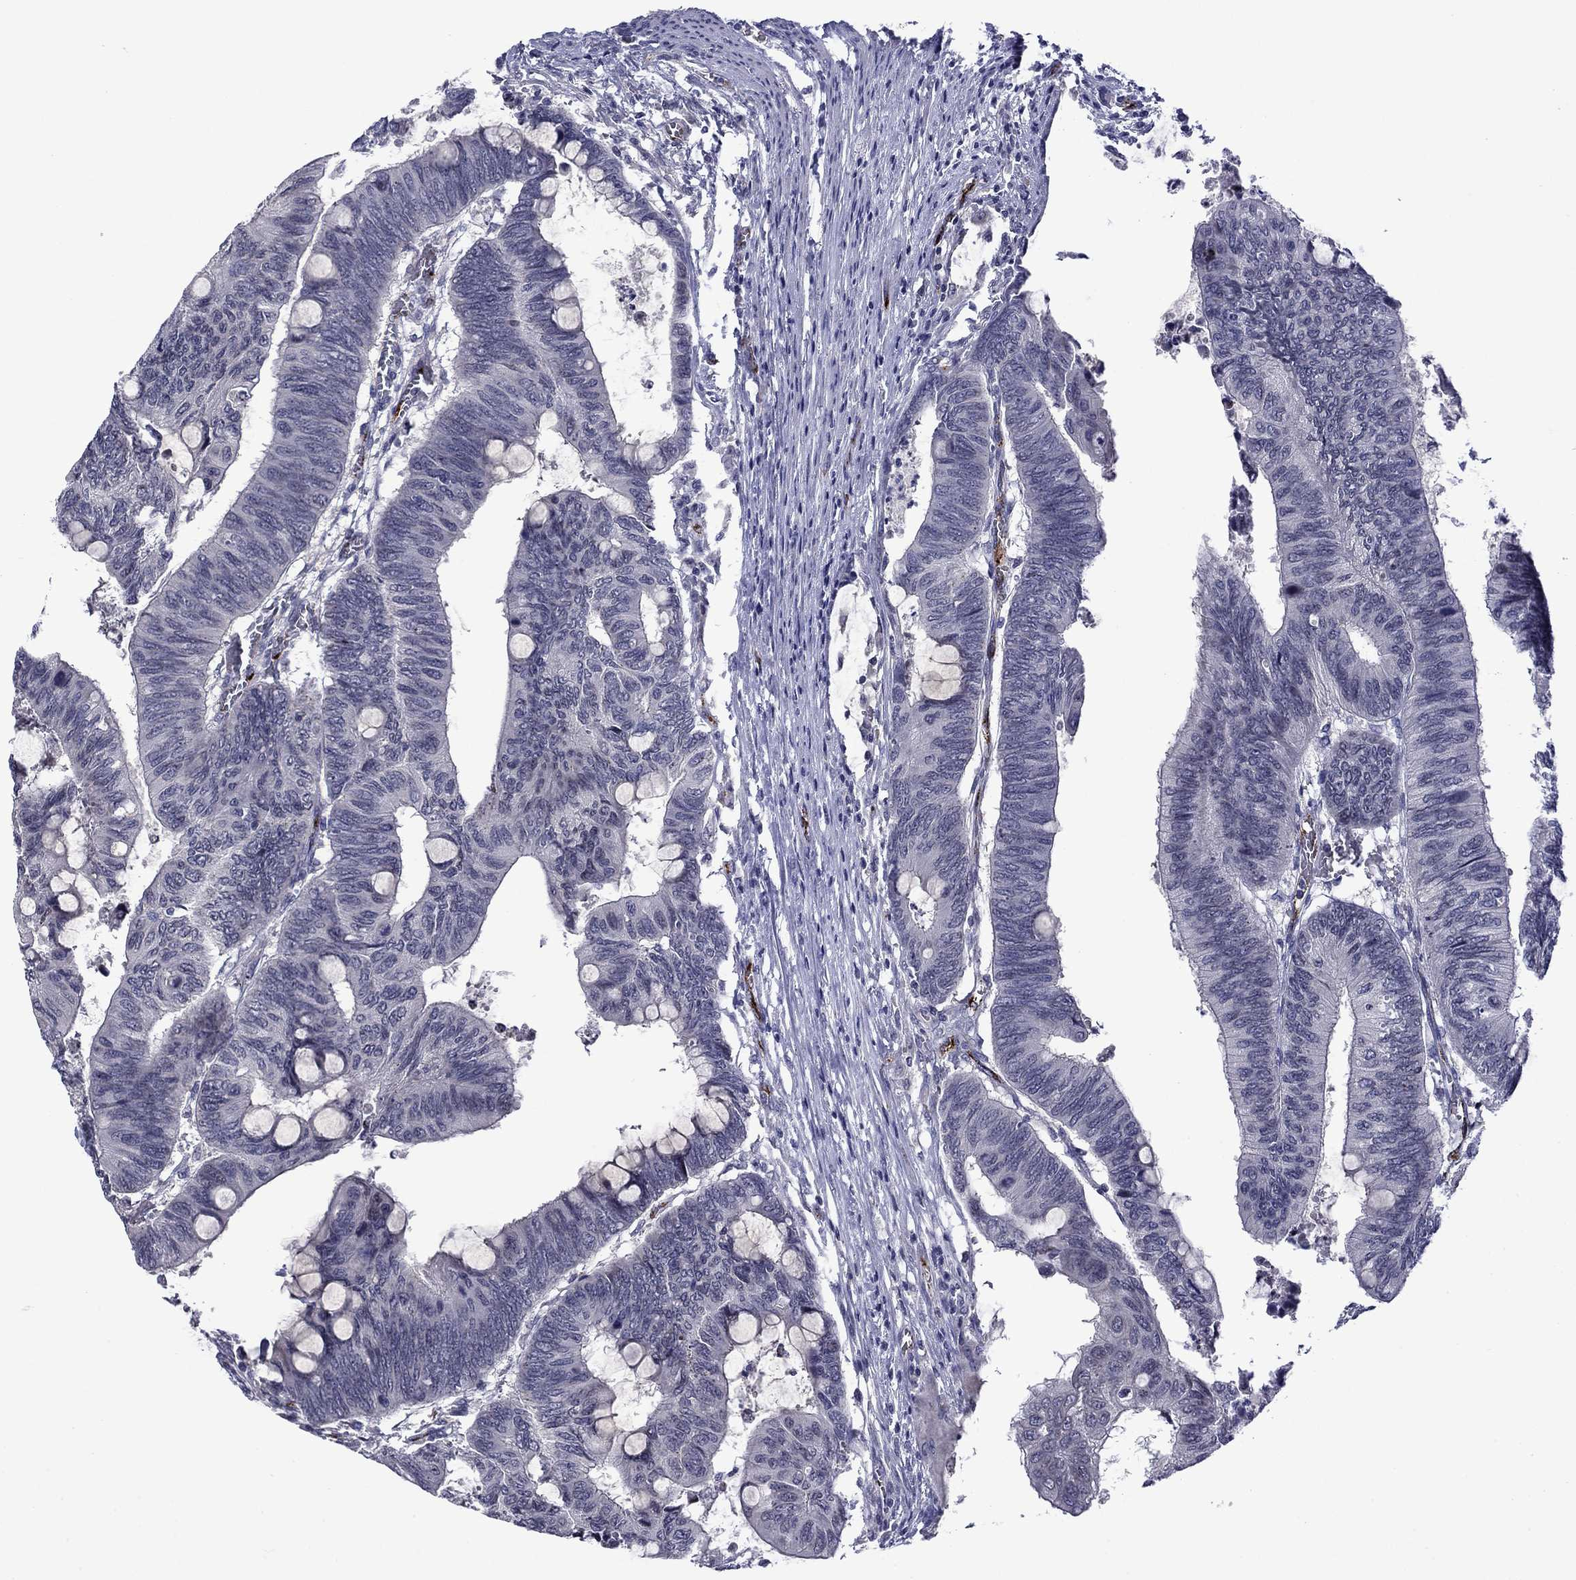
{"staining": {"intensity": "negative", "quantity": "none", "location": "none"}, "tissue": "colorectal cancer", "cell_type": "Tumor cells", "image_type": "cancer", "snomed": [{"axis": "morphology", "description": "Normal tissue, NOS"}, {"axis": "morphology", "description": "Adenocarcinoma, NOS"}, {"axis": "topography", "description": "Rectum"}, {"axis": "topography", "description": "Peripheral nerve tissue"}], "caption": "The image reveals no significant expression in tumor cells of colorectal adenocarcinoma.", "gene": "SLITRK1", "patient": {"sex": "male", "age": 92}}